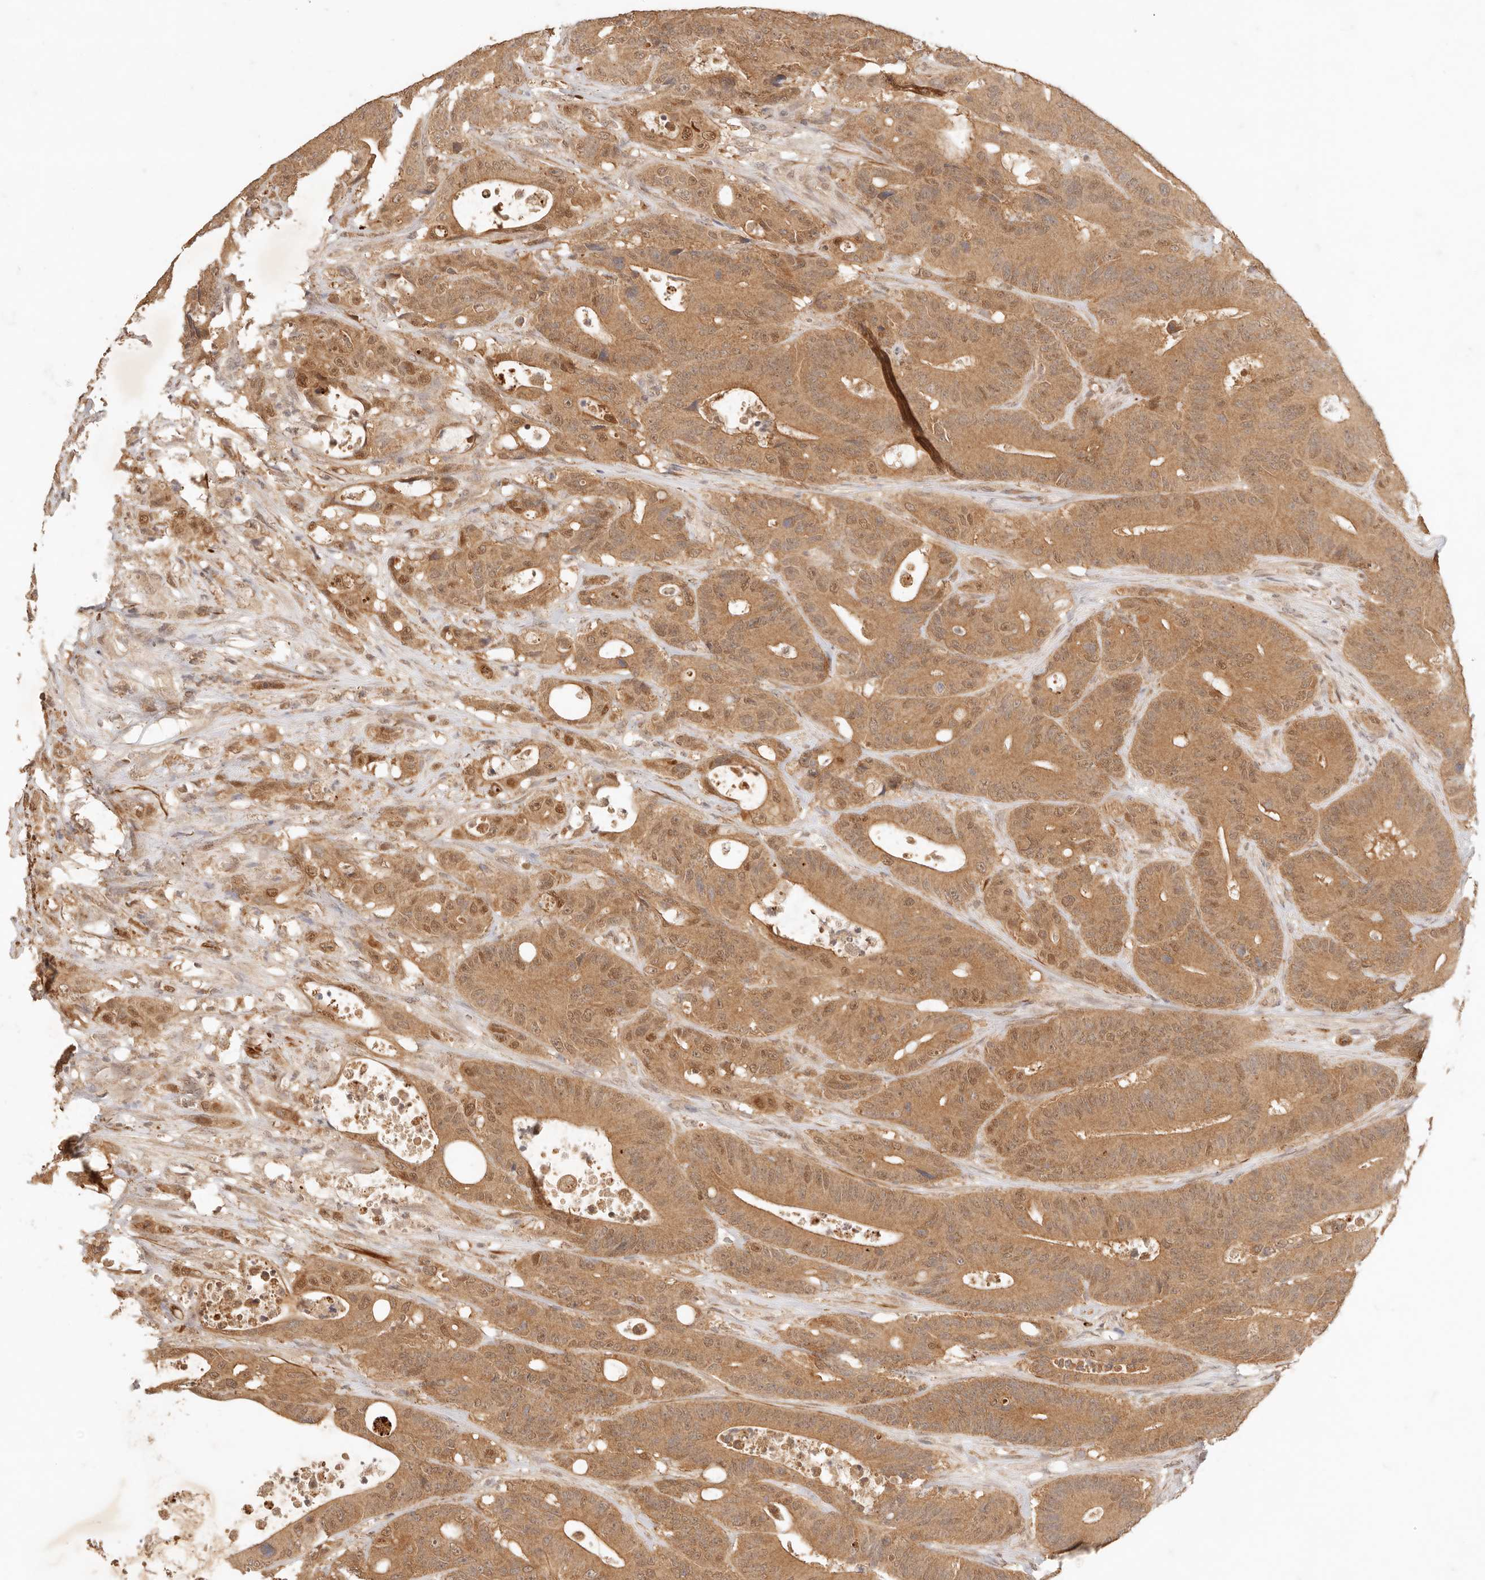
{"staining": {"intensity": "moderate", "quantity": ">75%", "location": "cytoplasmic/membranous,nuclear"}, "tissue": "colorectal cancer", "cell_type": "Tumor cells", "image_type": "cancer", "snomed": [{"axis": "morphology", "description": "Adenocarcinoma, NOS"}, {"axis": "topography", "description": "Colon"}], "caption": "Protein expression analysis of colorectal adenocarcinoma demonstrates moderate cytoplasmic/membranous and nuclear staining in about >75% of tumor cells. (DAB (3,3'-diaminobenzidine) IHC with brightfield microscopy, high magnification).", "gene": "TRIM11", "patient": {"sex": "male", "age": 83}}